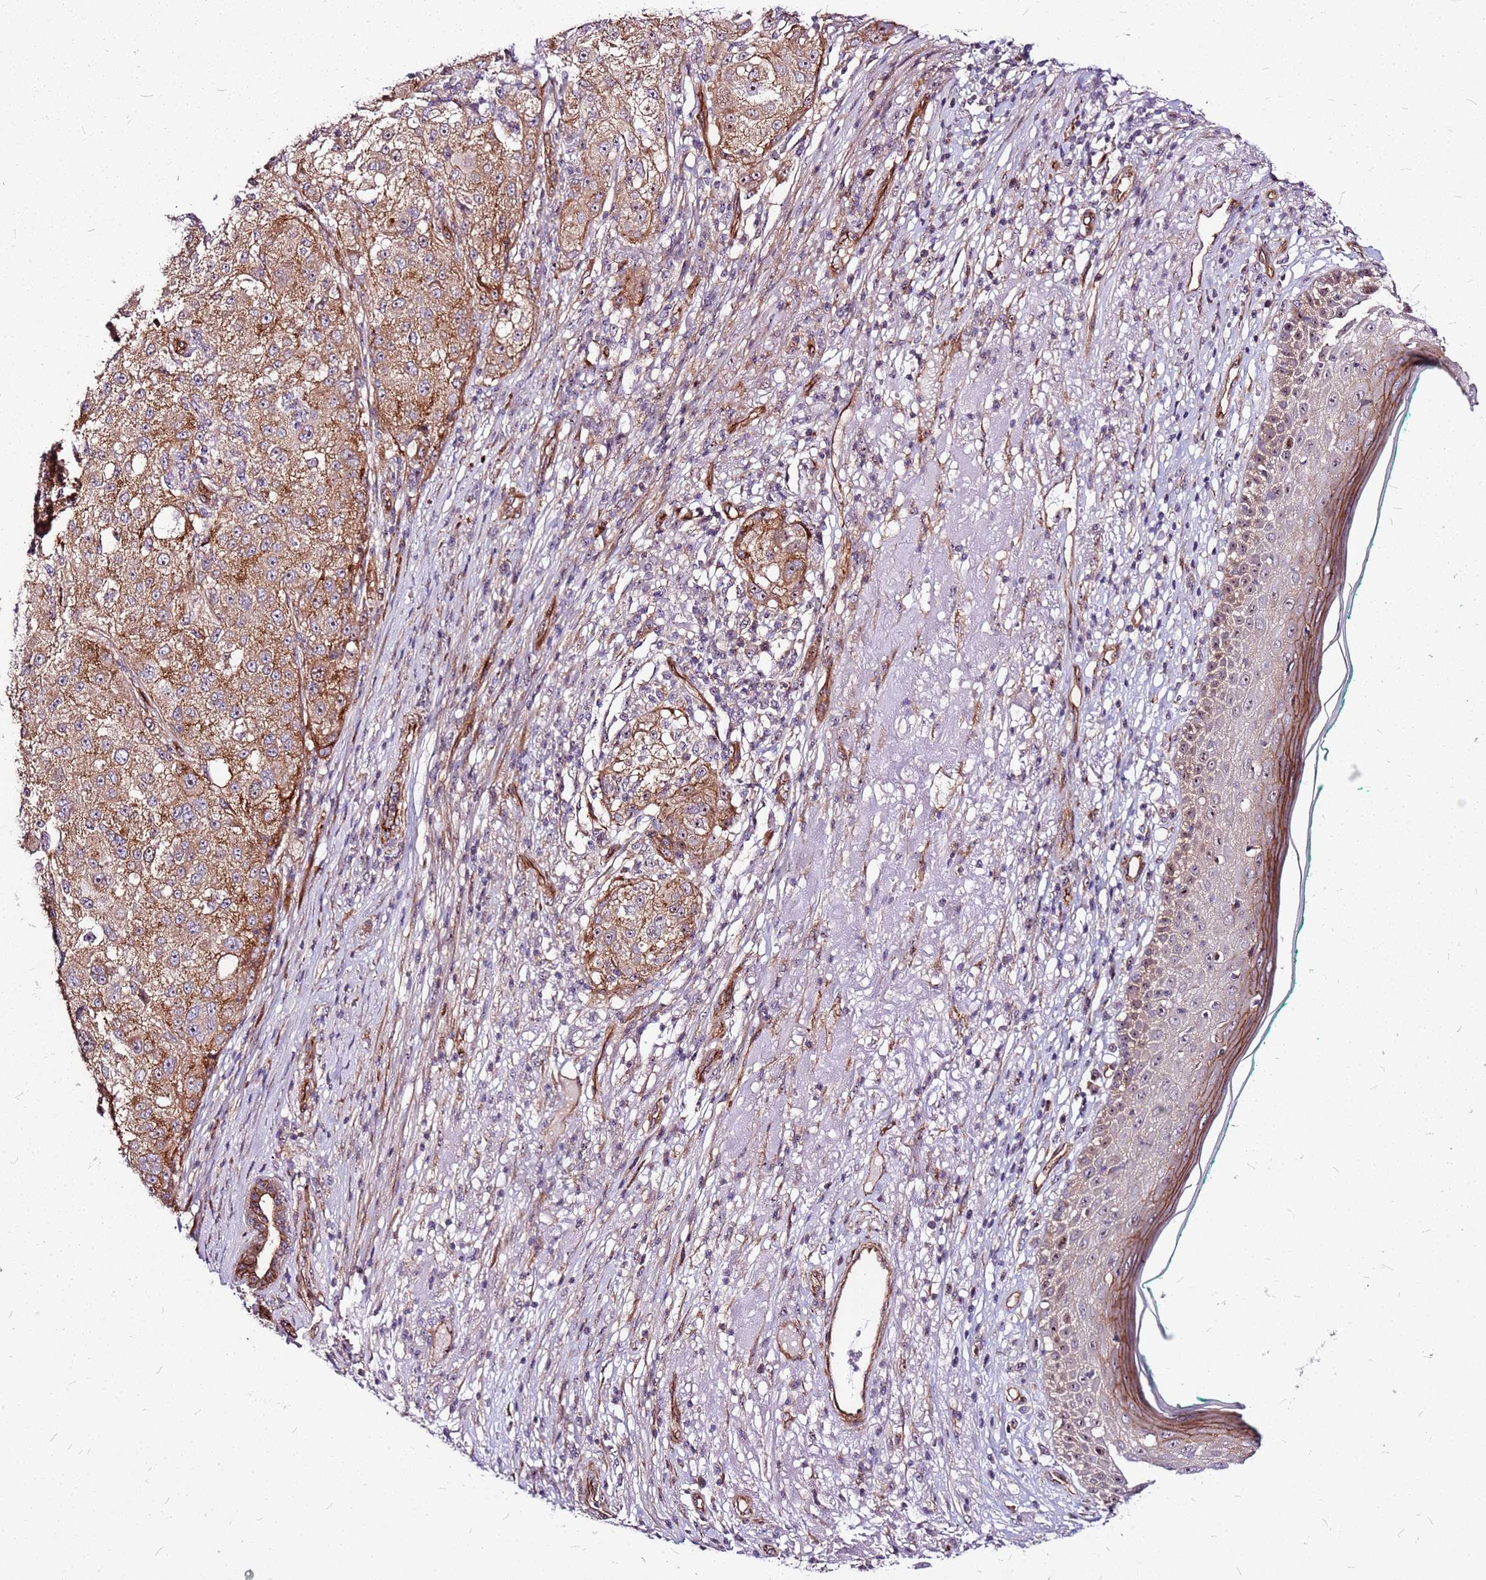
{"staining": {"intensity": "moderate", "quantity": ">75%", "location": "cytoplasmic/membranous"}, "tissue": "melanoma", "cell_type": "Tumor cells", "image_type": "cancer", "snomed": [{"axis": "morphology", "description": "Necrosis, NOS"}, {"axis": "morphology", "description": "Malignant melanoma, NOS"}, {"axis": "topography", "description": "Skin"}], "caption": "This is a histology image of IHC staining of melanoma, which shows moderate expression in the cytoplasmic/membranous of tumor cells.", "gene": "TOPAZ1", "patient": {"sex": "female", "age": 87}}